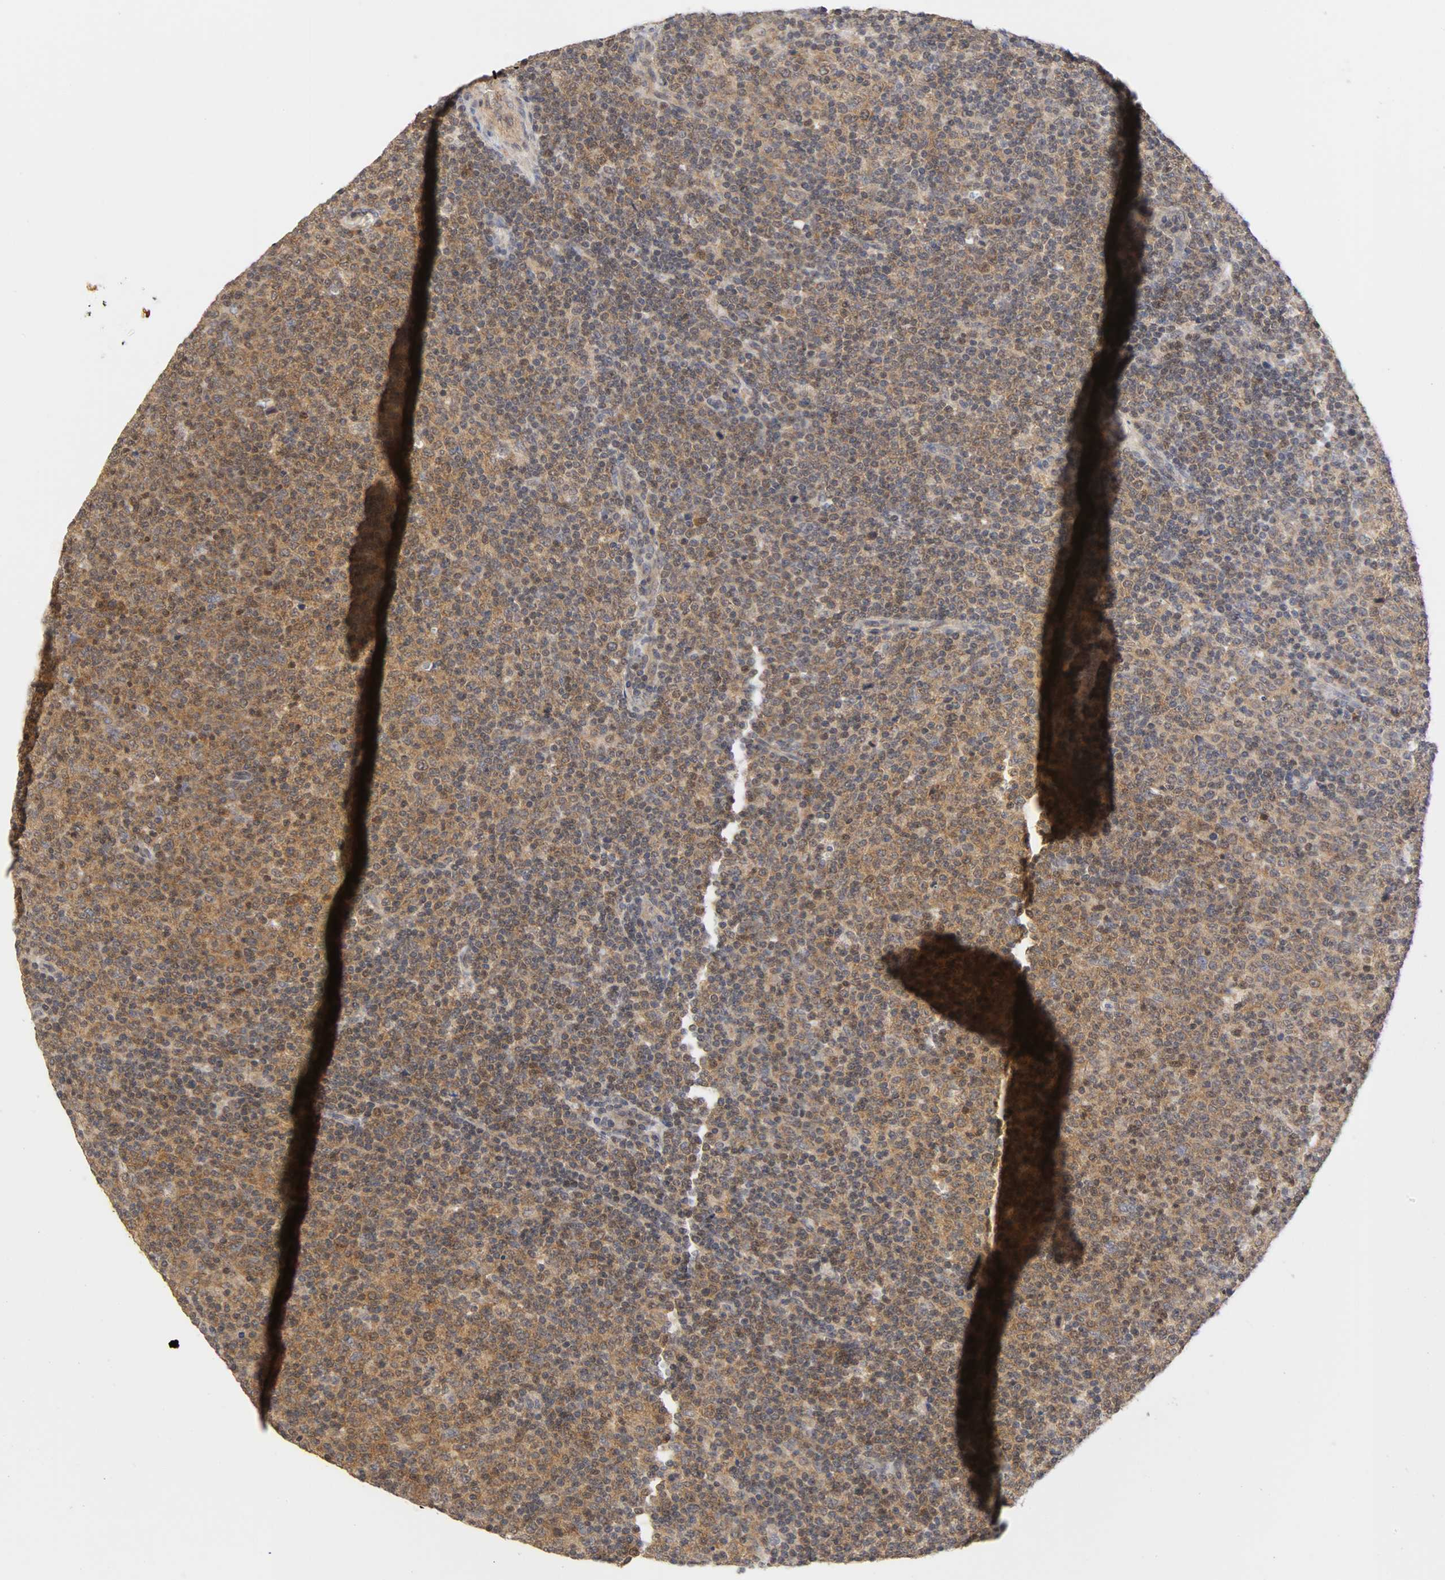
{"staining": {"intensity": "moderate", "quantity": ">75%", "location": "cytoplasmic/membranous,nuclear"}, "tissue": "lymphoma", "cell_type": "Tumor cells", "image_type": "cancer", "snomed": [{"axis": "morphology", "description": "Malignant lymphoma, non-Hodgkin's type, Low grade"}, {"axis": "topography", "description": "Lymph node"}], "caption": "Brown immunohistochemical staining in malignant lymphoma, non-Hodgkin's type (low-grade) displays moderate cytoplasmic/membranous and nuclear positivity in approximately >75% of tumor cells.", "gene": "UBE2M", "patient": {"sex": "male", "age": 70}}